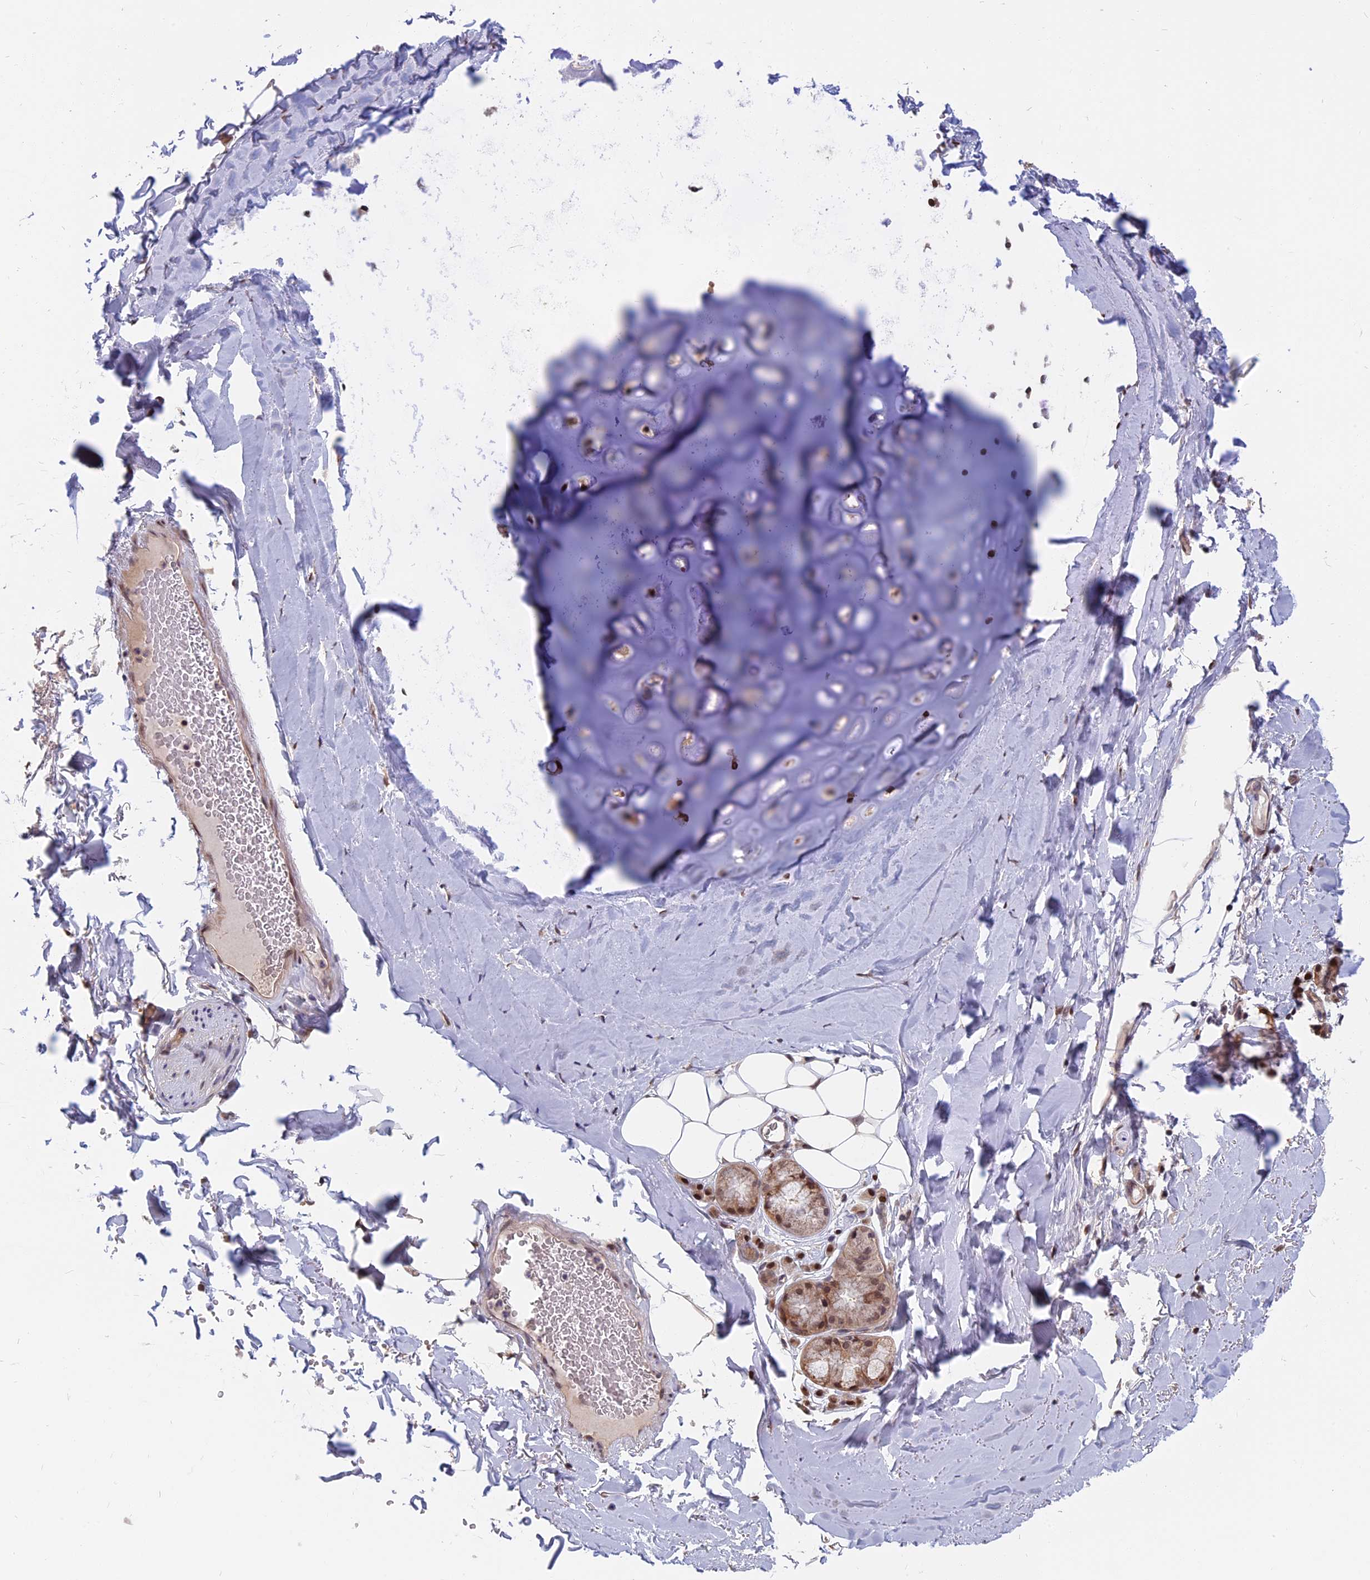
{"staining": {"intensity": "moderate", "quantity": ">75%", "location": "nuclear"}, "tissue": "adipose tissue", "cell_type": "Adipocytes", "image_type": "normal", "snomed": [{"axis": "morphology", "description": "Normal tissue, NOS"}, {"axis": "topography", "description": "Lymph node"}, {"axis": "topography", "description": "Bronchus"}], "caption": "The immunohistochemical stain shows moderate nuclear expression in adipocytes of benign adipose tissue. The staining was performed using DAB (3,3'-diaminobenzidine), with brown indicating positive protein expression. Nuclei are stained blue with hematoxylin.", "gene": "CCDC113", "patient": {"sex": "male", "age": 63}}